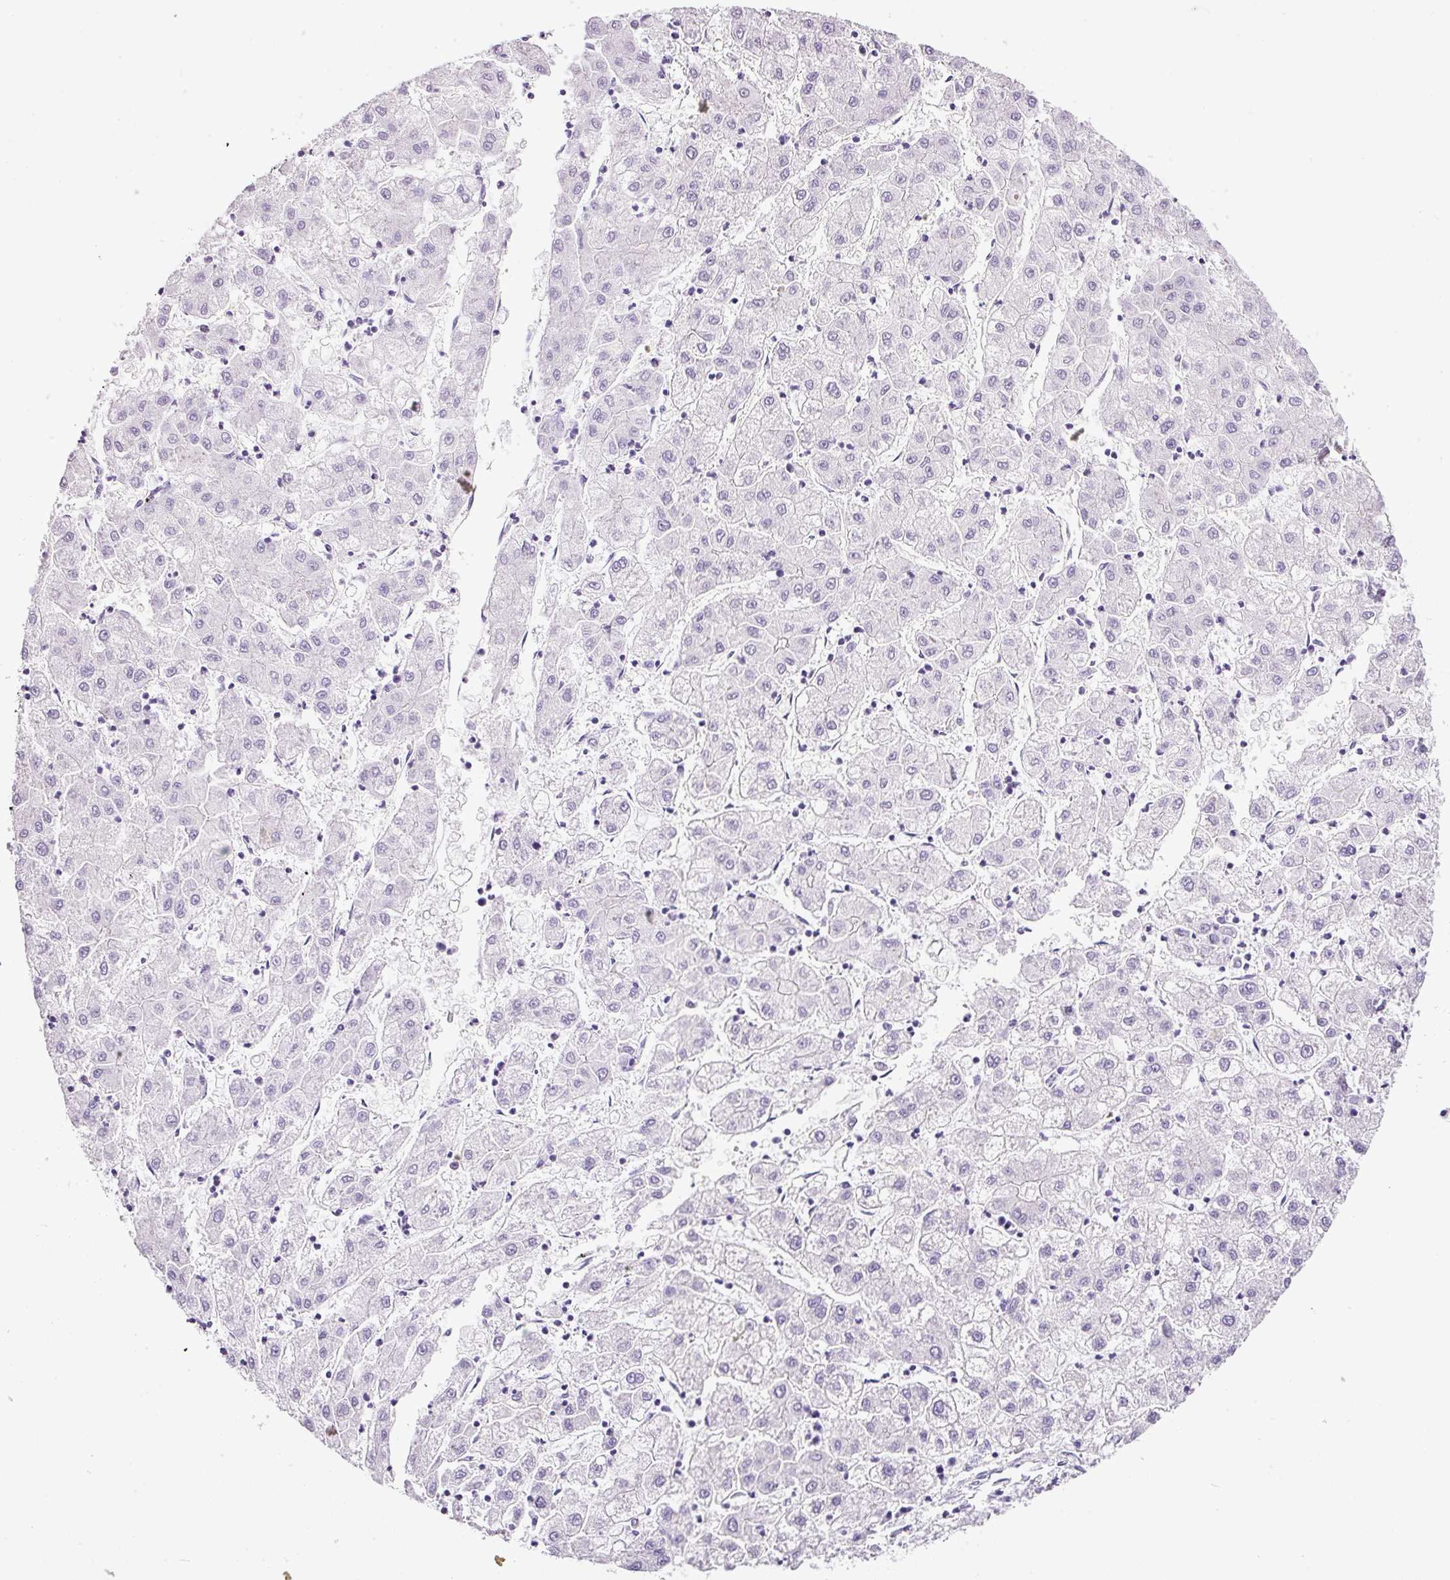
{"staining": {"intensity": "negative", "quantity": "none", "location": "none"}, "tissue": "liver cancer", "cell_type": "Tumor cells", "image_type": "cancer", "snomed": [{"axis": "morphology", "description": "Carcinoma, Hepatocellular, NOS"}, {"axis": "topography", "description": "Liver"}], "caption": "Tumor cells are negative for brown protein staining in liver cancer.", "gene": "BSND", "patient": {"sex": "male", "age": 72}}